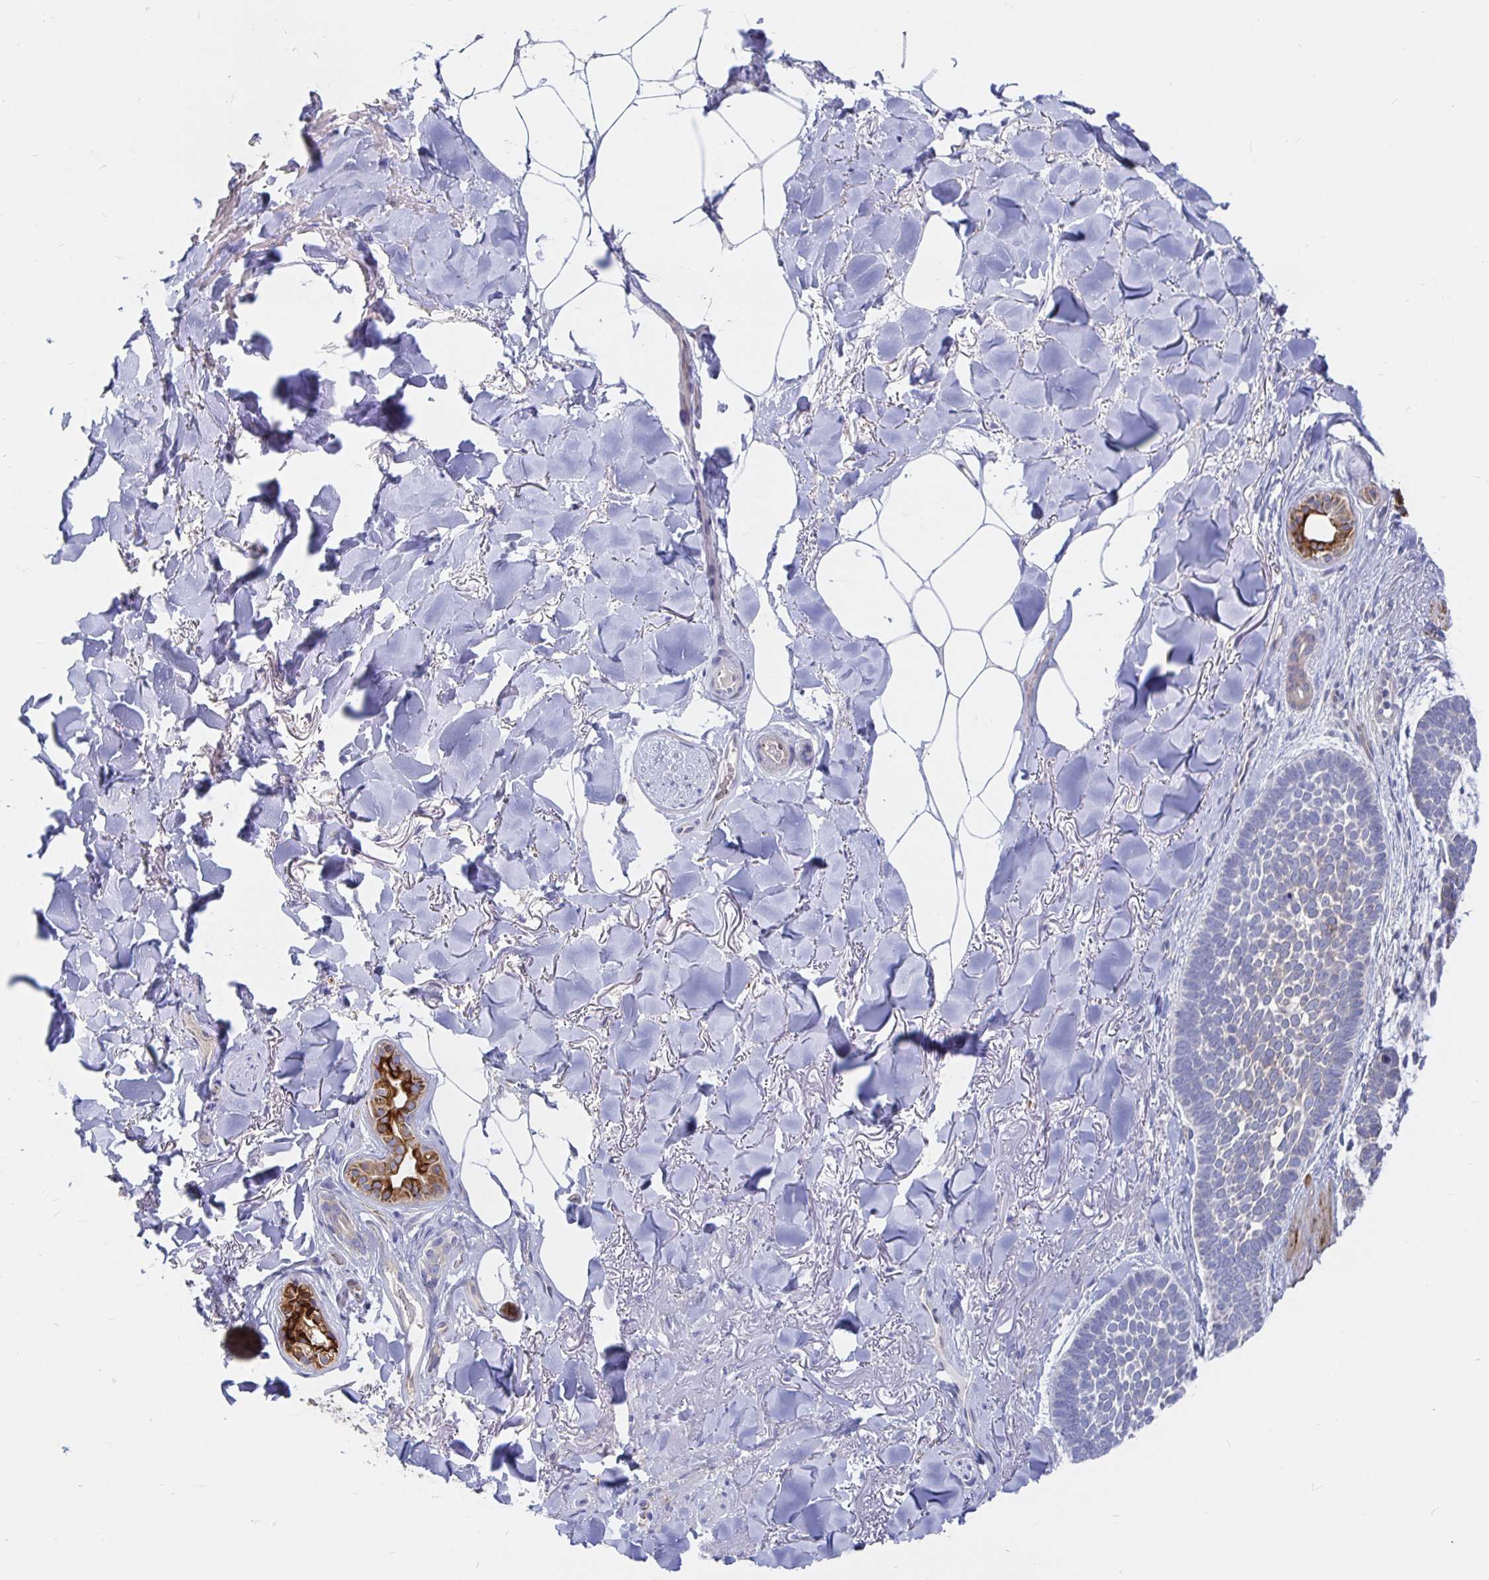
{"staining": {"intensity": "weak", "quantity": "<25%", "location": "cytoplasmic/membranous"}, "tissue": "skin cancer", "cell_type": "Tumor cells", "image_type": "cancer", "snomed": [{"axis": "morphology", "description": "Basal cell carcinoma"}, {"axis": "topography", "description": "Skin"}], "caption": "Immunohistochemical staining of human skin basal cell carcinoma exhibits no significant expression in tumor cells.", "gene": "KCTD19", "patient": {"sex": "female", "age": 82}}